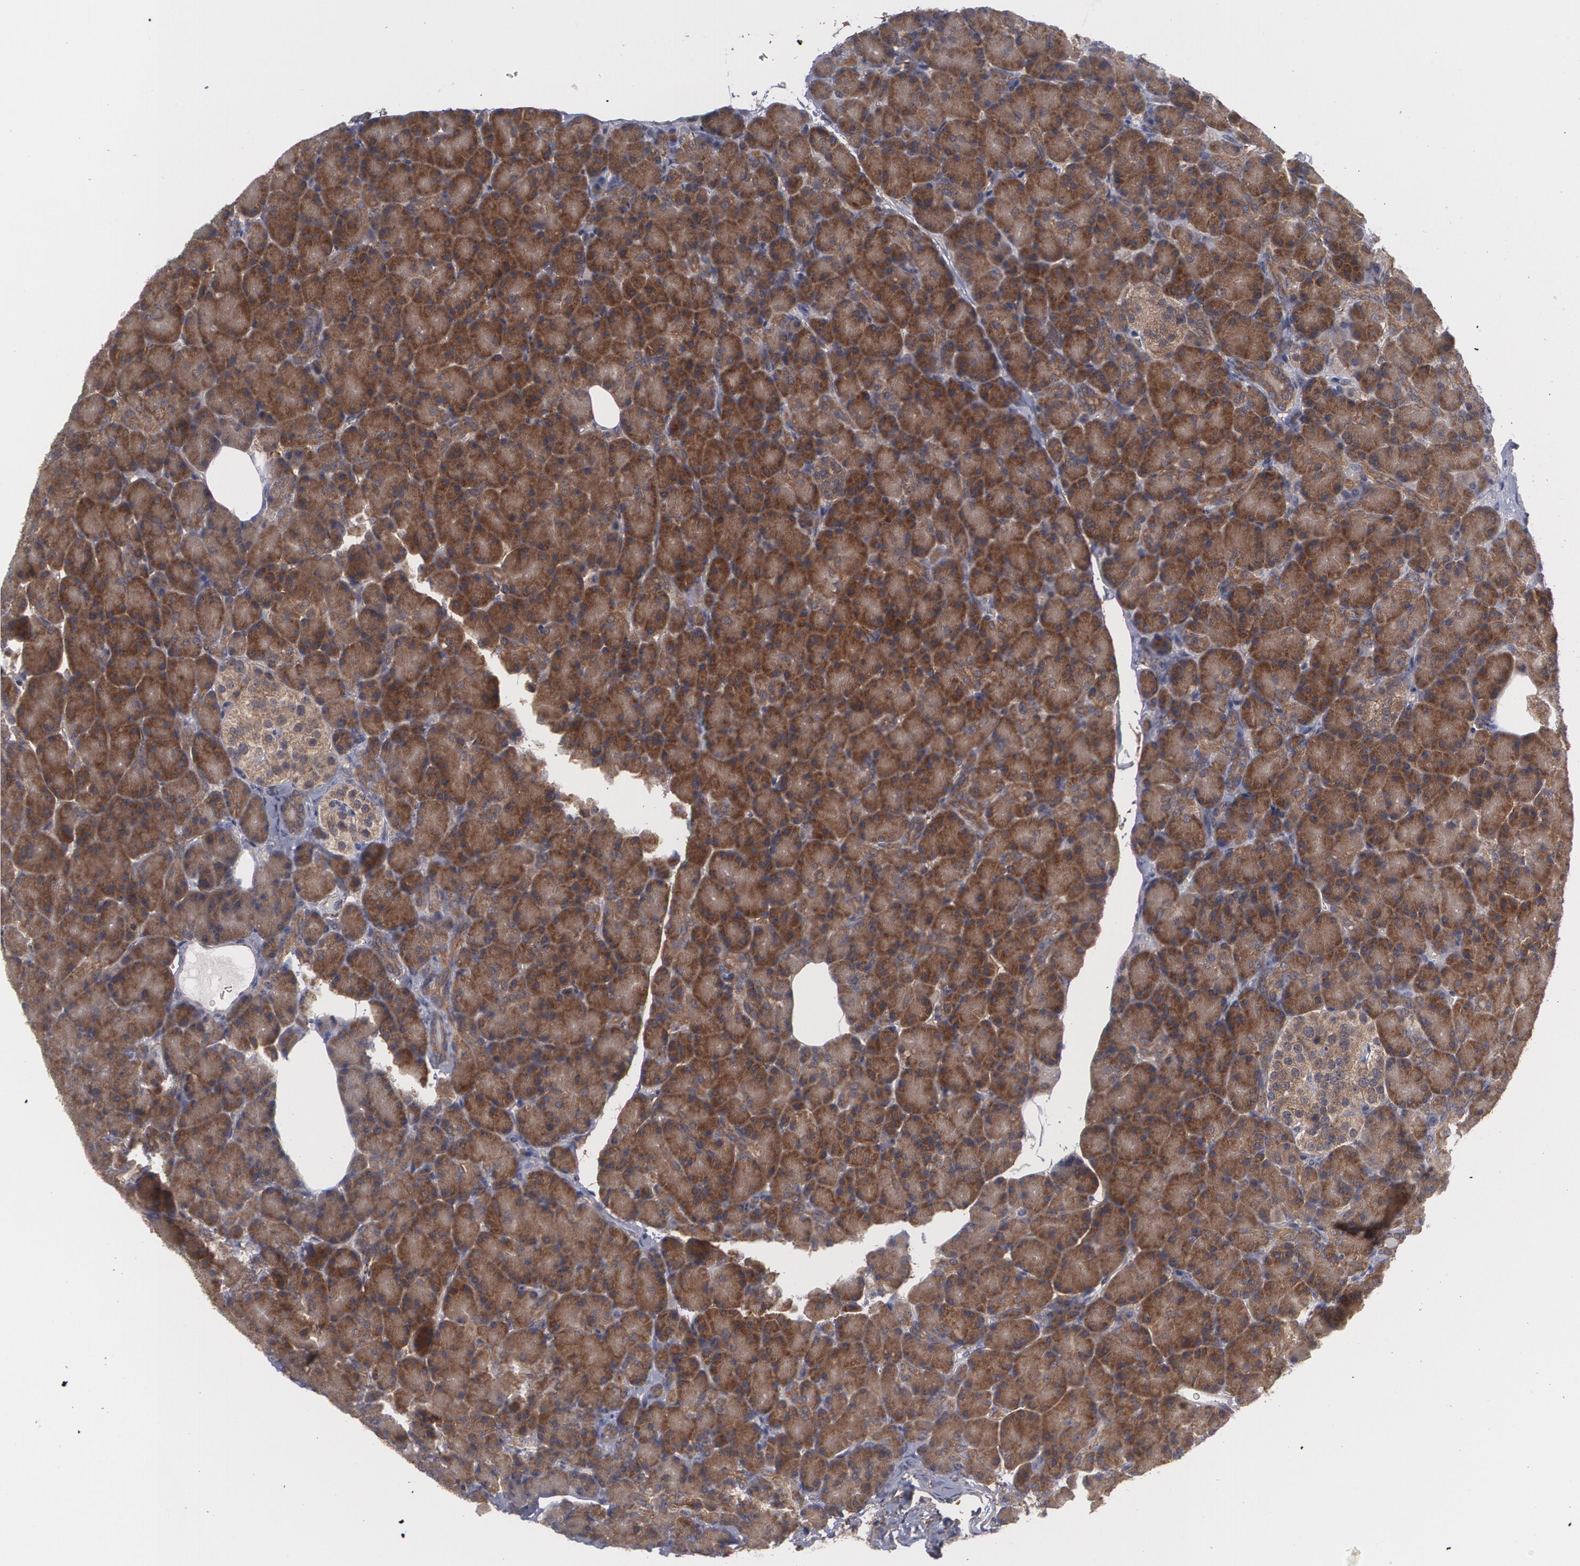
{"staining": {"intensity": "moderate", "quantity": ">75%", "location": "cytoplasmic/membranous"}, "tissue": "pancreas", "cell_type": "Exocrine glandular cells", "image_type": "normal", "snomed": [{"axis": "morphology", "description": "Normal tissue, NOS"}, {"axis": "topography", "description": "Pancreas"}], "caption": "Human pancreas stained with a brown dye displays moderate cytoplasmic/membranous positive staining in approximately >75% of exocrine glandular cells.", "gene": "BMP6", "patient": {"sex": "female", "age": 43}}